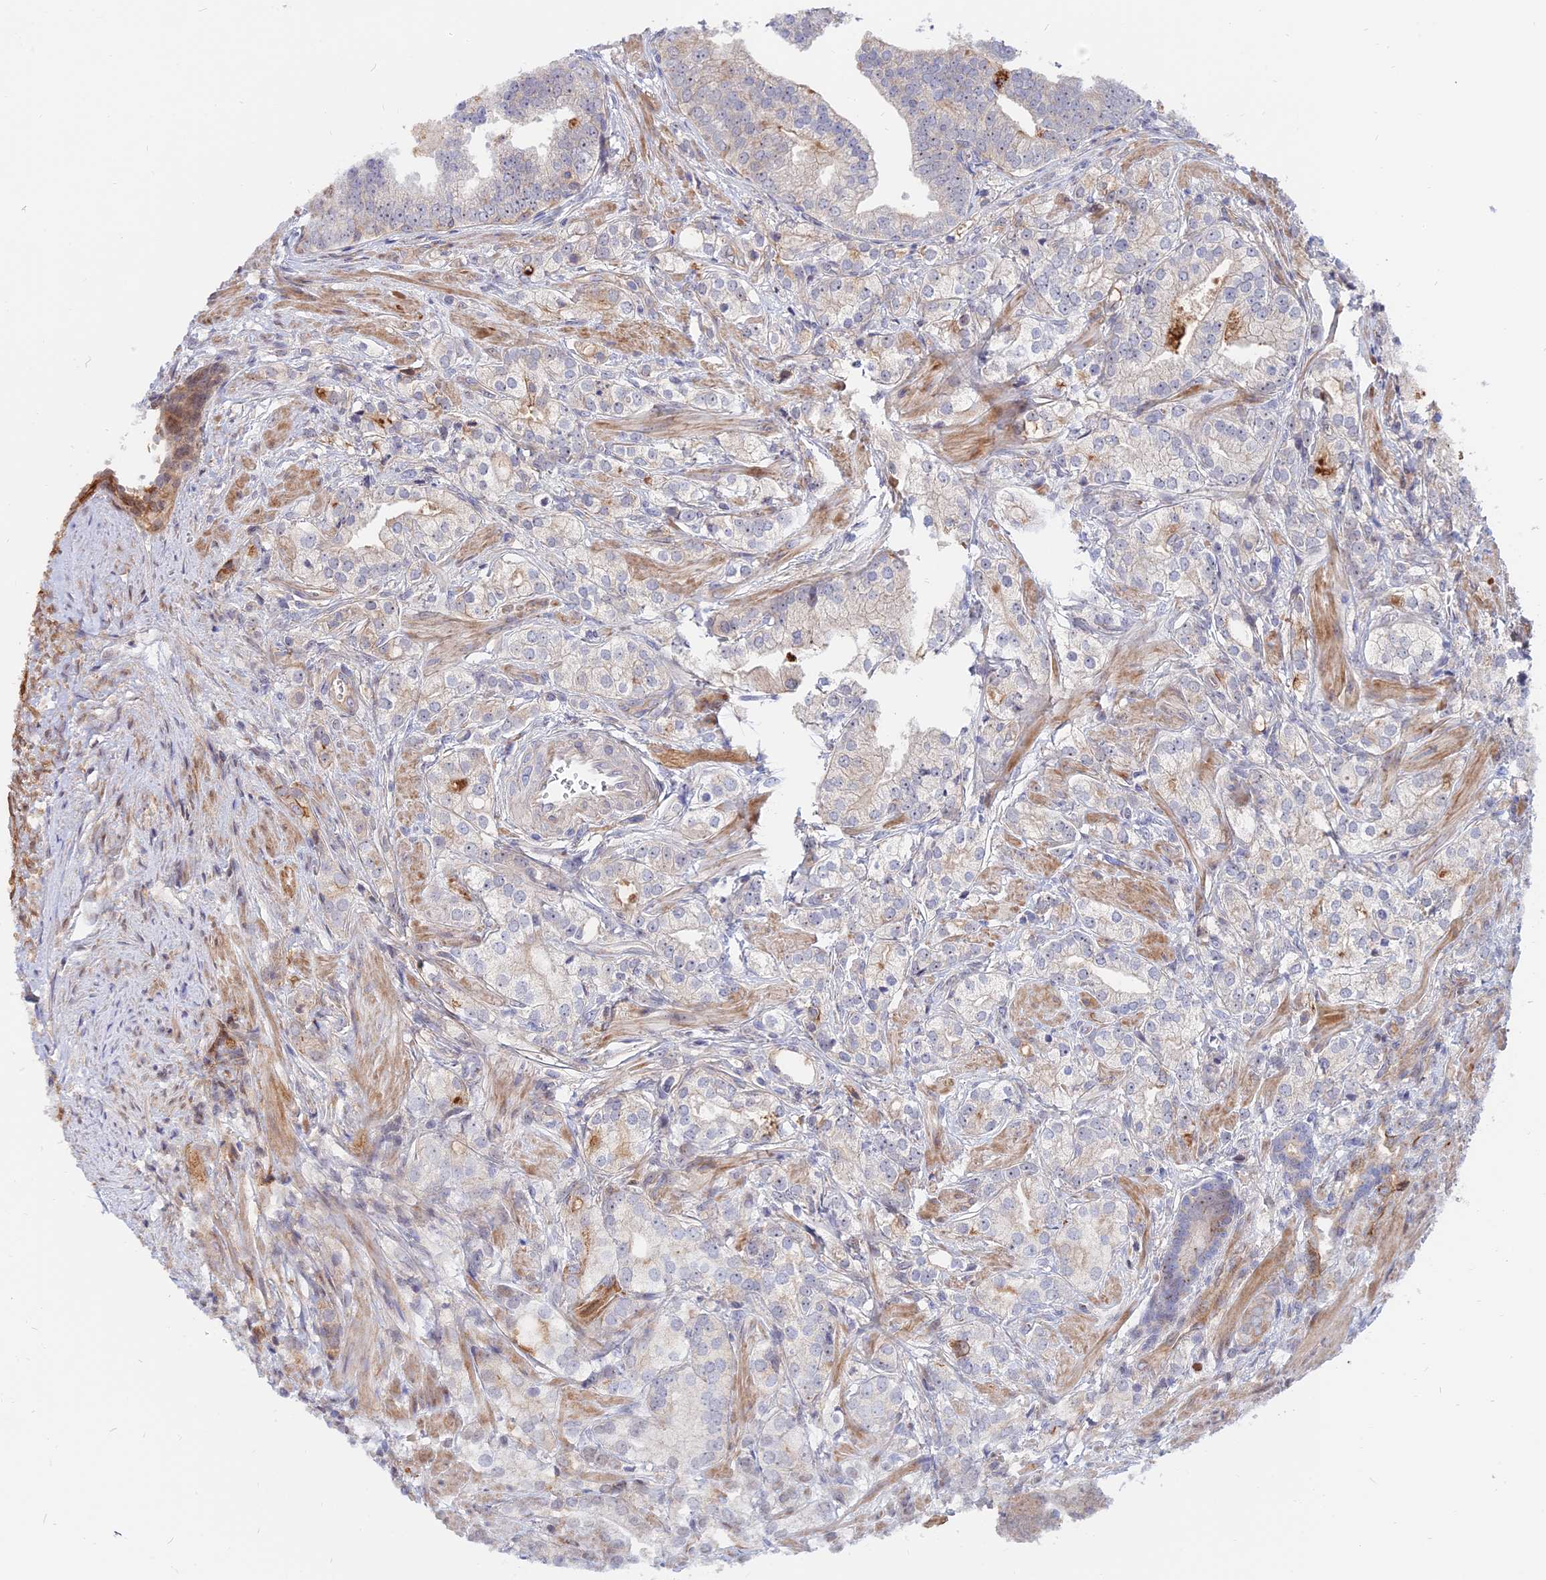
{"staining": {"intensity": "negative", "quantity": "none", "location": "none"}, "tissue": "prostate cancer", "cell_type": "Tumor cells", "image_type": "cancer", "snomed": [{"axis": "morphology", "description": "Adenocarcinoma, High grade"}, {"axis": "topography", "description": "Prostate"}], "caption": "Image shows no significant protein staining in tumor cells of prostate high-grade adenocarcinoma. Brightfield microscopy of immunohistochemistry (IHC) stained with DAB (brown) and hematoxylin (blue), captured at high magnification.", "gene": "TRIM43B", "patient": {"sex": "male", "age": 50}}